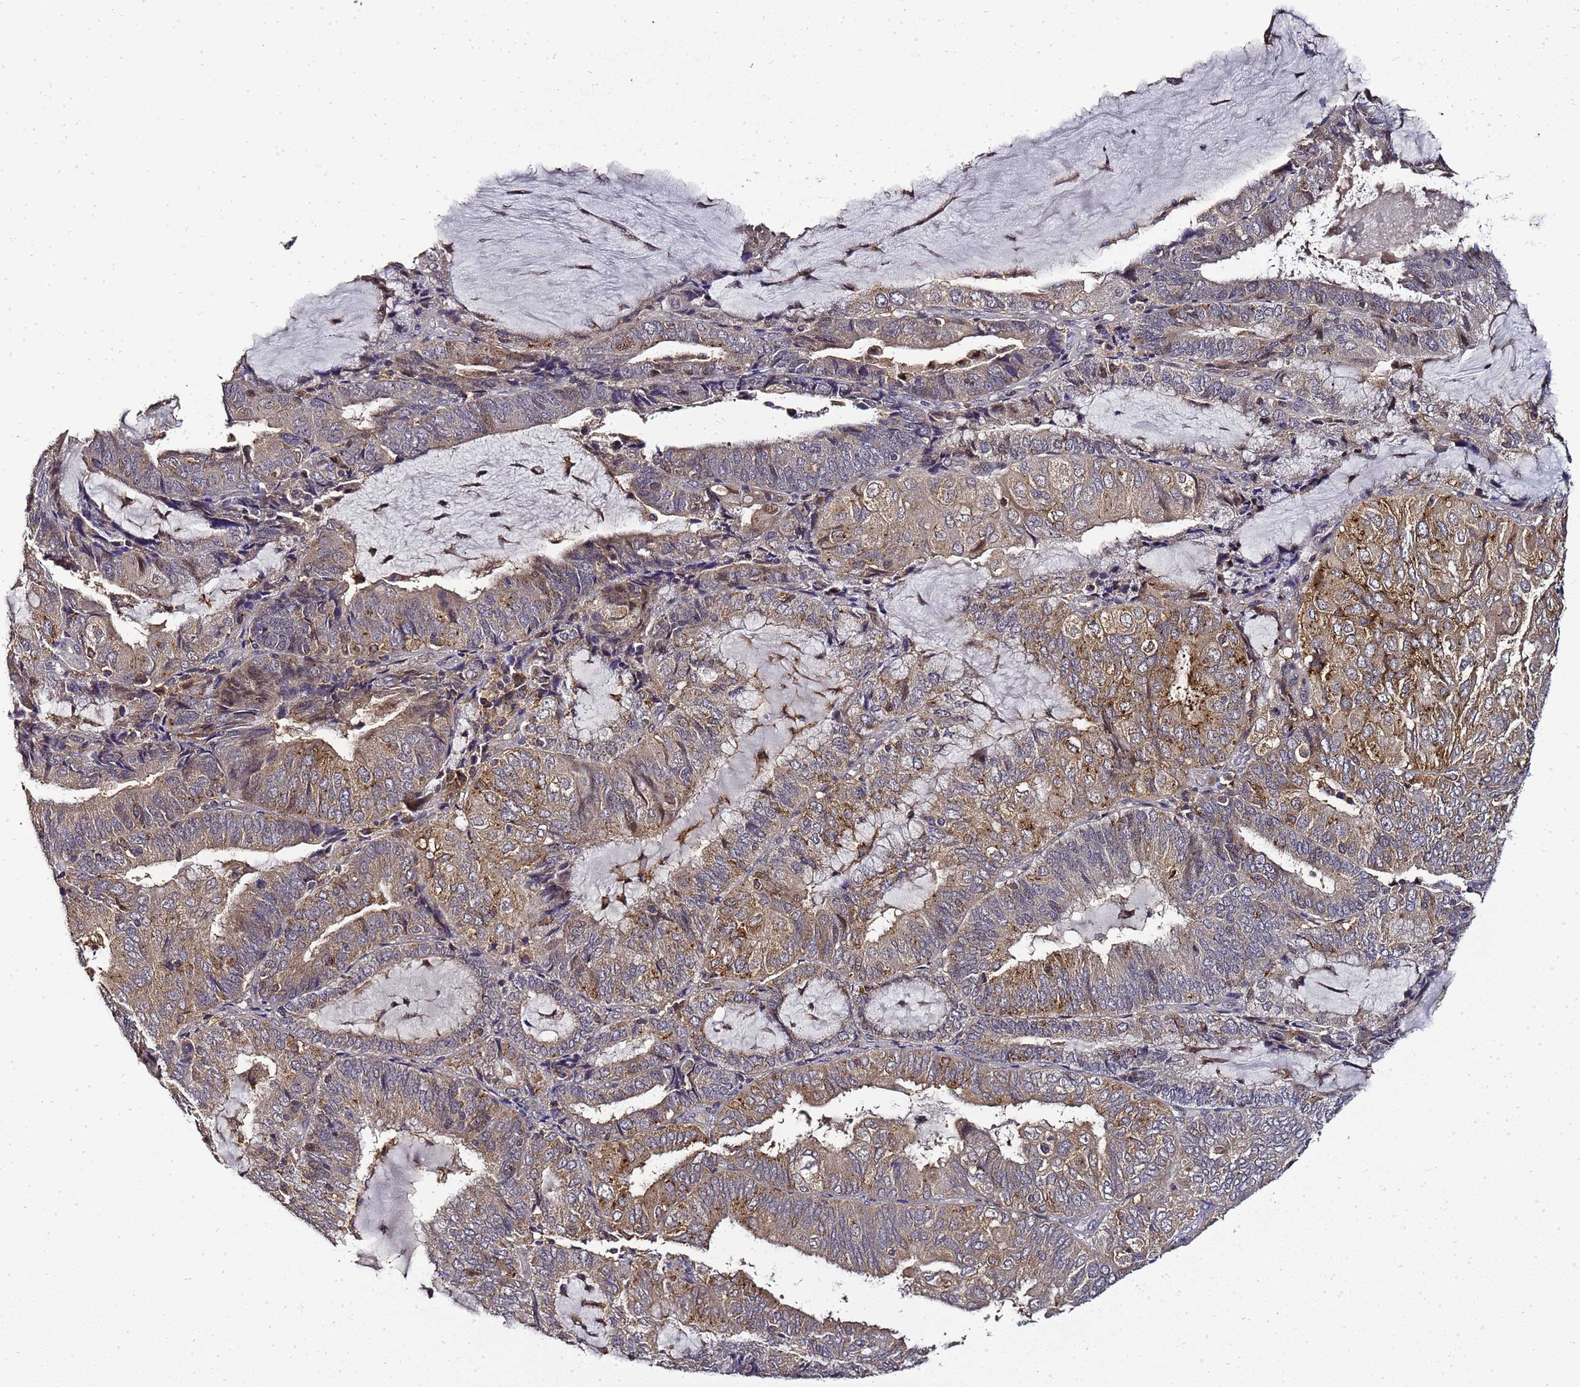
{"staining": {"intensity": "moderate", "quantity": ">75%", "location": "cytoplasmic/membranous"}, "tissue": "endometrial cancer", "cell_type": "Tumor cells", "image_type": "cancer", "snomed": [{"axis": "morphology", "description": "Adenocarcinoma, NOS"}, {"axis": "topography", "description": "Endometrium"}], "caption": "Moderate cytoplasmic/membranous staining is identified in about >75% of tumor cells in endometrial adenocarcinoma.", "gene": "LGI4", "patient": {"sex": "female", "age": 81}}